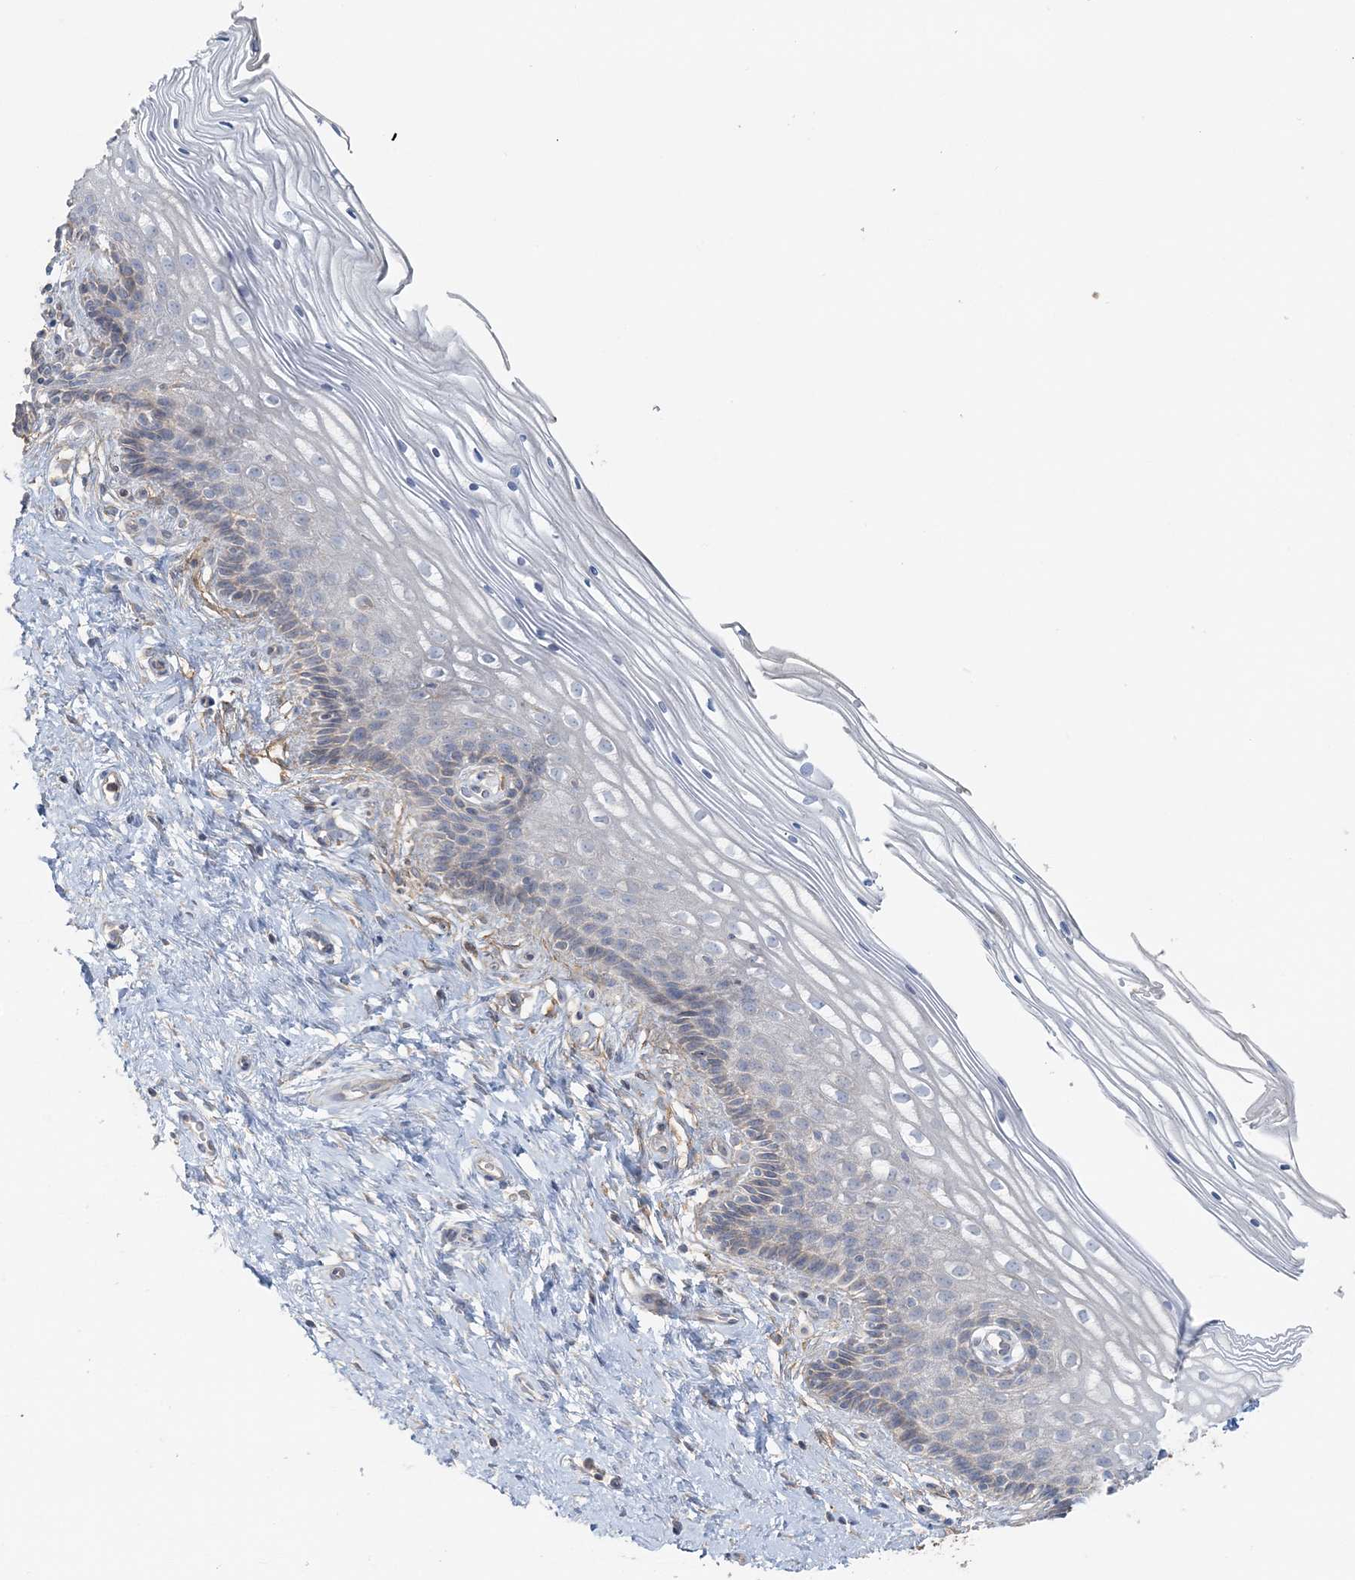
{"staining": {"intensity": "negative", "quantity": "none", "location": "none"}, "tissue": "cervix", "cell_type": "Glandular cells", "image_type": "normal", "snomed": [{"axis": "morphology", "description": "Normal tissue, NOS"}, {"axis": "topography", "description": "Cervix"}], "caption": "This micrograph is of benign cervix stained with immunohistochemistry (IHC) to label a protein in brown with the nuclei are counter-stained blue. There is no positivity in glandular cells.", "gene": "TBC1D5", "patient": {"sex": "female", "age": 33}}